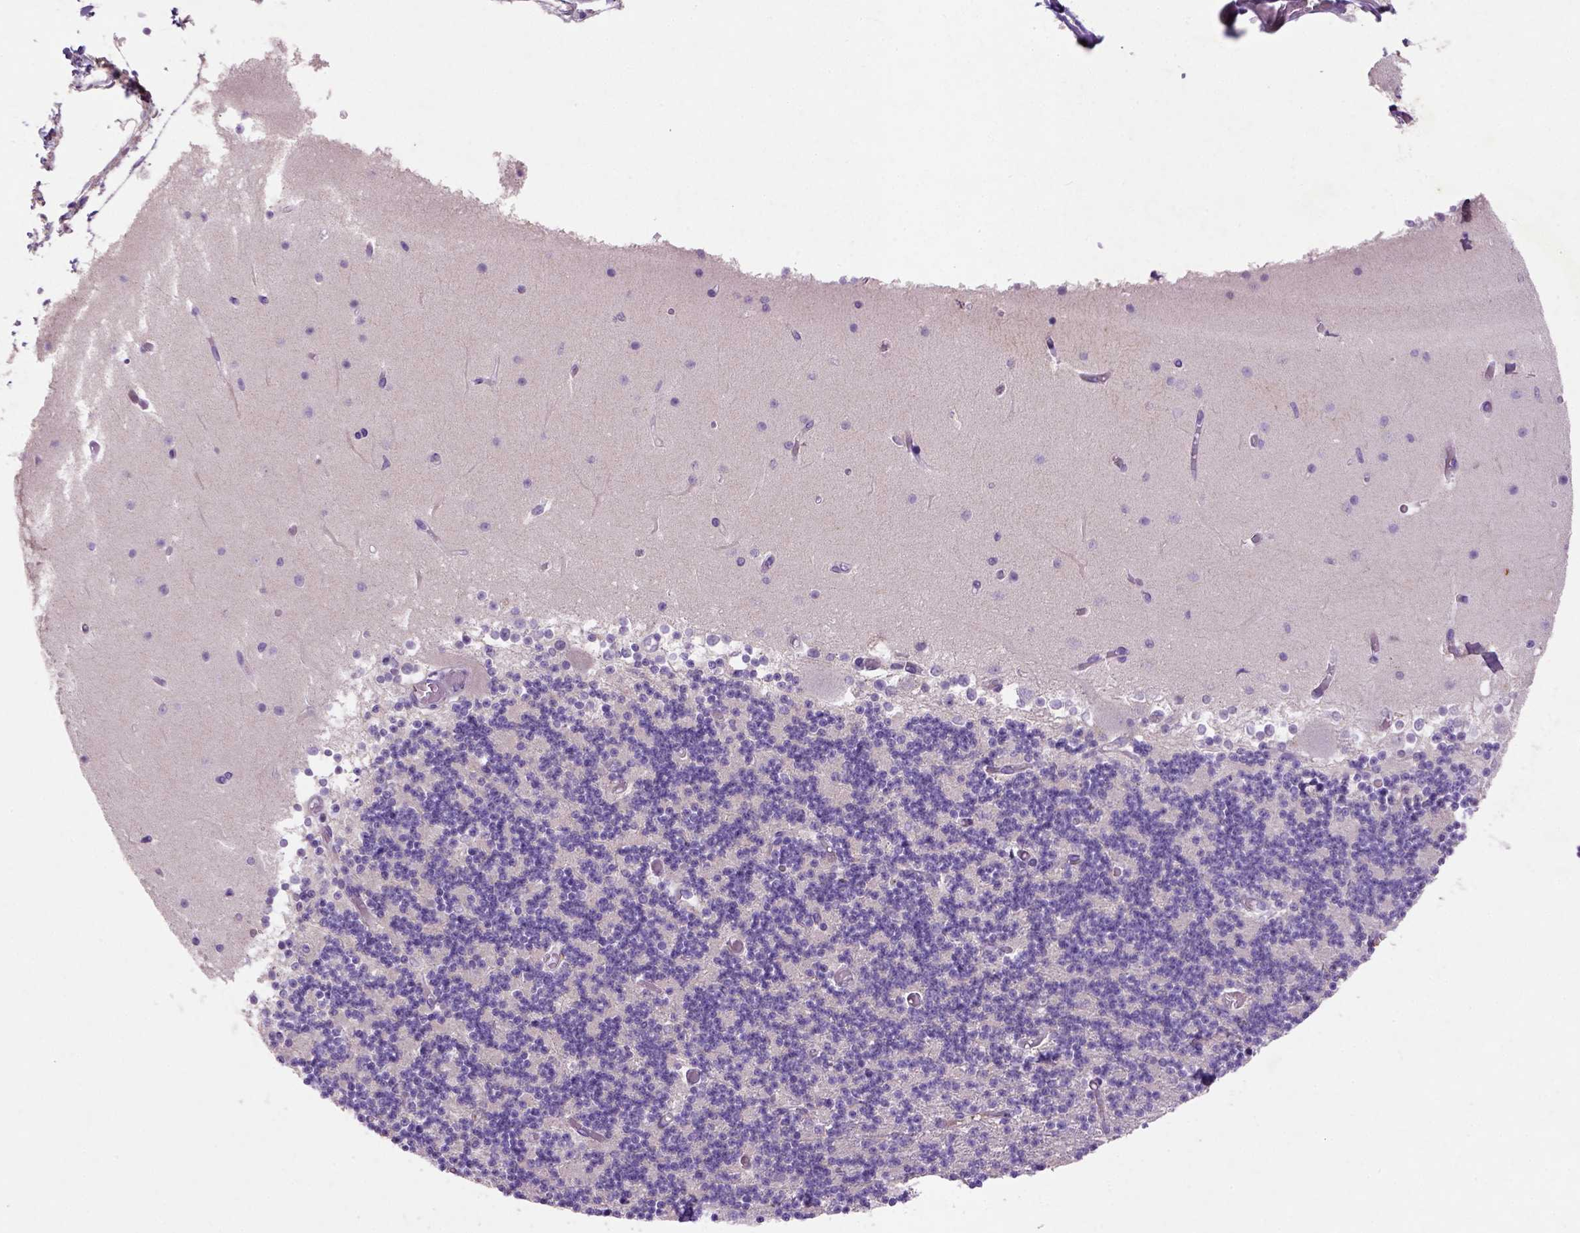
{"staining": {"intensity": "negative", "quantity": "none", "location": "none"}, "tissue": "cerebellum", "cell_type": "Cells in granular layer", "image_type": "normal", "snomed": [{"axis": "morphology", "description": "Normal tissue, NOS"}, {"axis": "topography", "description": "Cerebellum"}], "caption": "A high-resolution histopathology image shows immunohistochemistry staining of normal cerebellum, which displays no significant staining in cells in granular layer.", "gene": "NUDT2", "patient": {"sex": "female", "age": 28}}